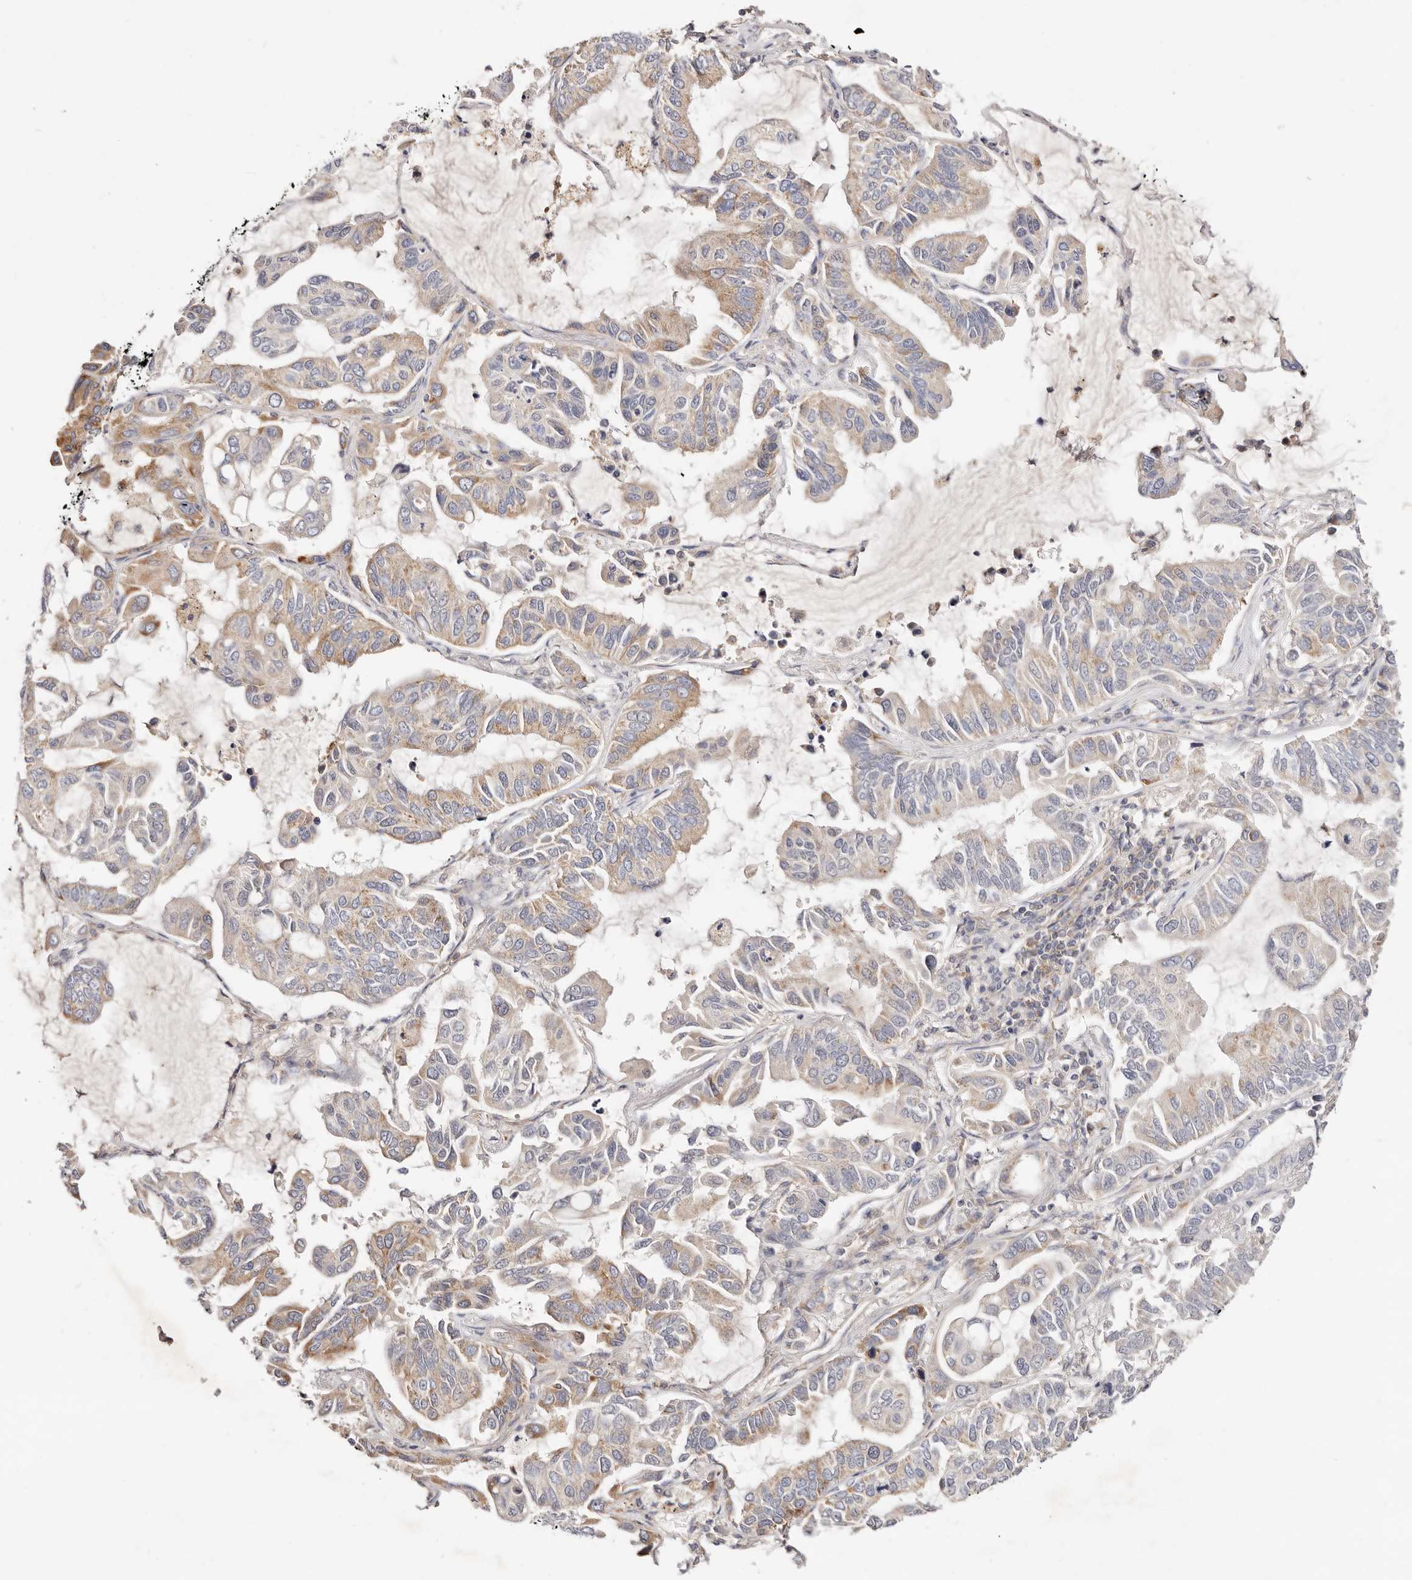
{"staining": {"intensity": "moderate", "quantity": "<25%", "location": "cytoplasmic/membranous"}, "tissue": "lung cancer", "cell_type": "Tumor cells", "image_type": "cancer", "snomed": [{"axis": "morphology", "description": "Adenocarcinoma, NOS"}, {"axis": "topography", "description": "Lung"}], "caption": "Human lung cancer (adenocarcinoma) stained with a brown dye exhibits moderate cytoplasmic/membranous positive expression in approximately <25% of tumor cells.", "gene": "GNA13", "patient": {"sex": "male", "age": 64}}